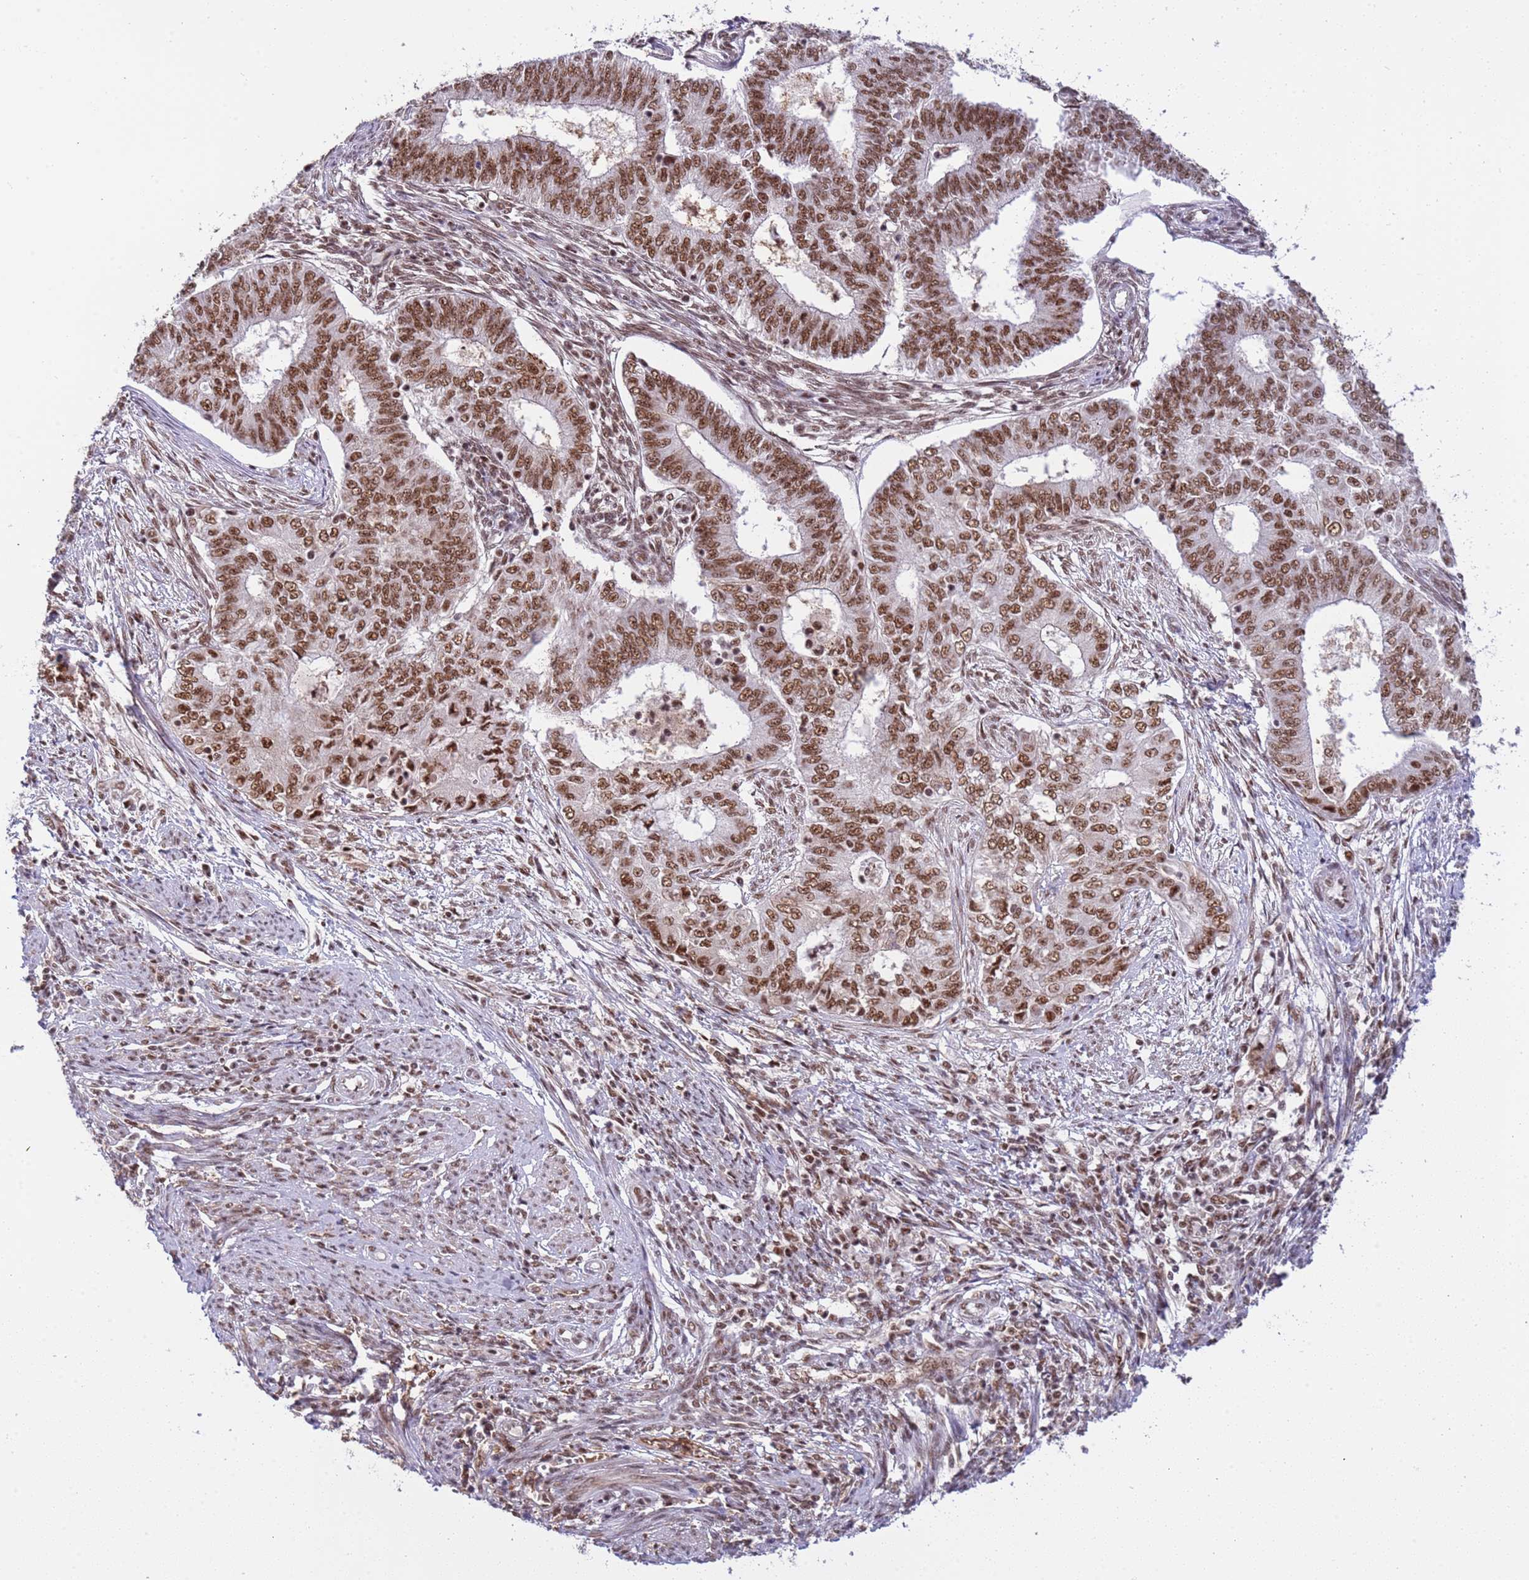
{"staining": {"intensity": "strong", "quantity": ">75%", "location": "nuclear"}, "tissue": "endometrial cancer", "cell_type": "Tumor cells", "image_type": "cancer", "snomed": [{"axis": "morphology", "description": "Adenocarcinoma, NOS"}, {"axis": "topography", "description": "Endometrium"}], "caption": "A histopathology image showing strong nuclear staining in approximately >75% of tumor cells in endometrial cancer, as visualized by brown immunohistochemical staining.", "gene": "SRRT", "patient": {"sex": "female", "age": 62}}